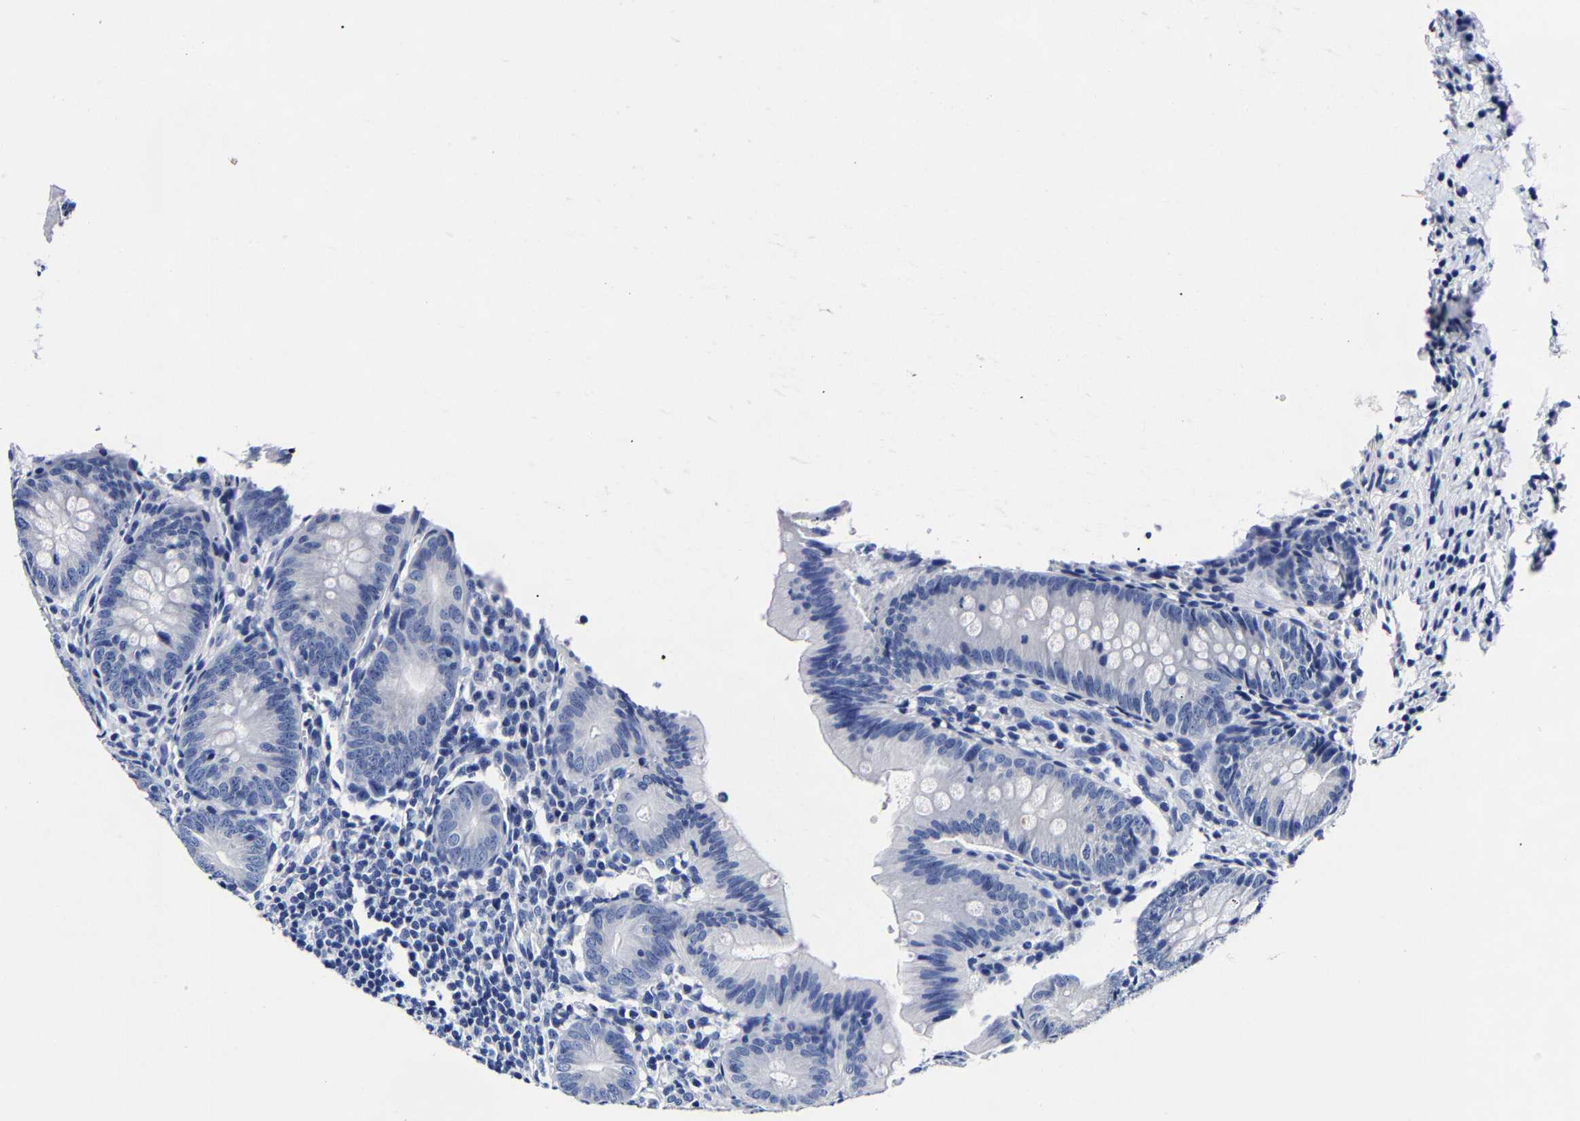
{"staining": {"intensity": "negative", "quantity": "none", "location": "none"}, "tissue": "appendix", "cell_type": "Glandular cells", "image_type": "normal", "snomed": [{"axis": "morphology", "description": "Normal tissue, NOS"}, {"axis": "topography", "description": "Appendix"}], "caption": "Immunohistochemical staining of benign human appendix displays no significant expression in glandular cells.", "gene": "CPA2", "patient": {"sex": "male", "age": 1}}